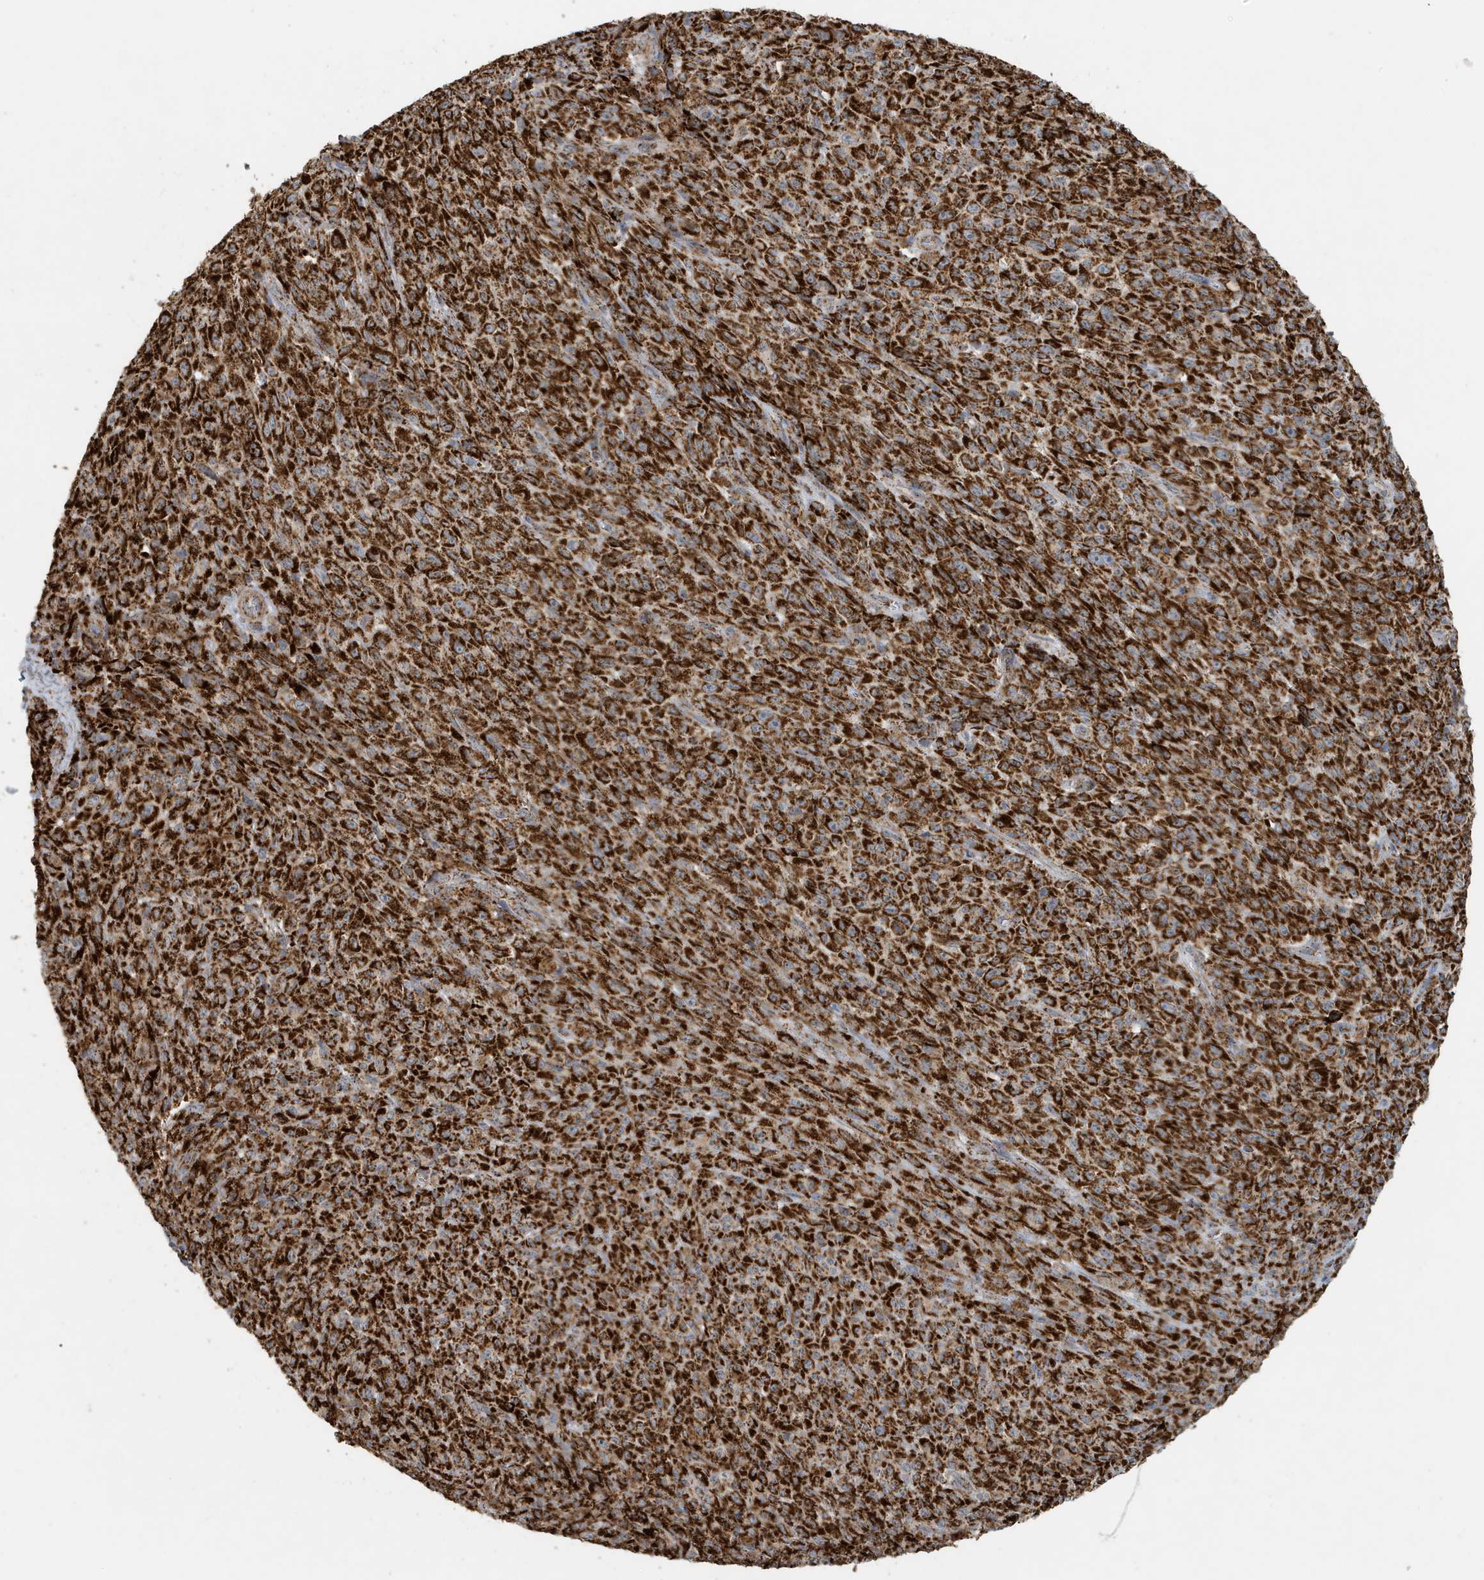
{"staining": {"intensity": "strong", "quantity": ">75%", "location": "cytoplasmic/membranous"}, "tissue": "melanoma", "cell_type": "Tumor cells", "image_type": "cancer", "snomed": [{"axis": "morphology", "description": "Malignant melanoma, NOS"}, {"axis": "topography", "description": "Skin"}], "caption": "Malignant melanoma was stained to show a protein in brown. There is high levels of strong cytoplasmic/membranous staining in approximately >75% of tumor cells. (brown staining indicates protein expression, while blue staining denotes nuclei).", "gene": "MAN1A1", "patient": {"sex": "female", "age": 82}}